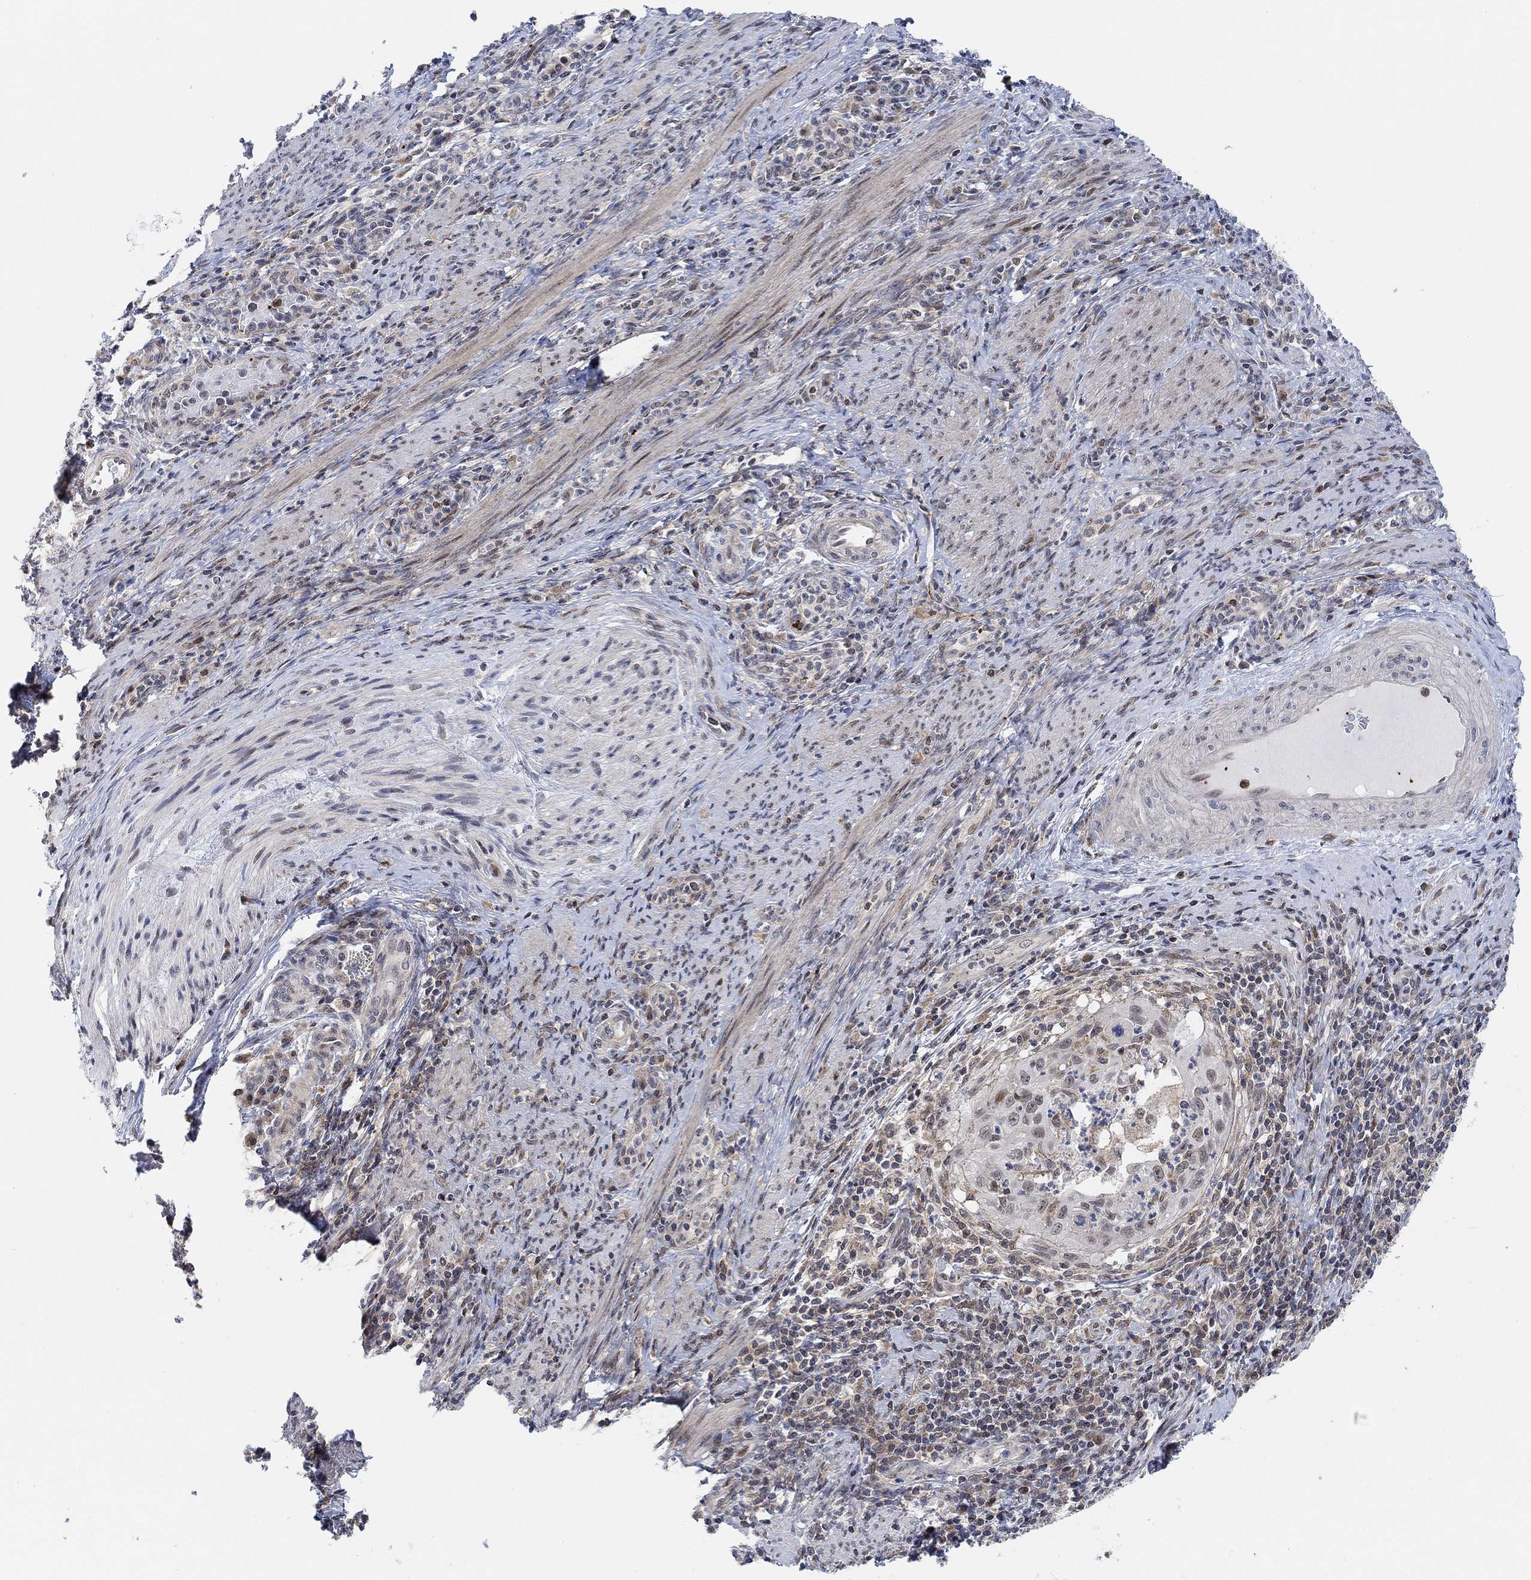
{"staining": {"intensity": "moderate", "quantity": "<25%", "location": "nuclear"}, "tissue": "cervical cancer", "cell_type": "Tumor cells", "image_type": "cancer", "snomed": [{"axis": "morphology", "description": "Squamous cell carcinoma, NOS"}, {"axis": "topography", "description": "Cervix"}], "caption": "About <25% of tumor cells in human cervical squamous cell carcinoma reveal moderate nuclear protein positivity as visualized by brown immunohistochemical staining.", "gene": "PWWP2B", "patient": {"sex": "female", "age": 26}}